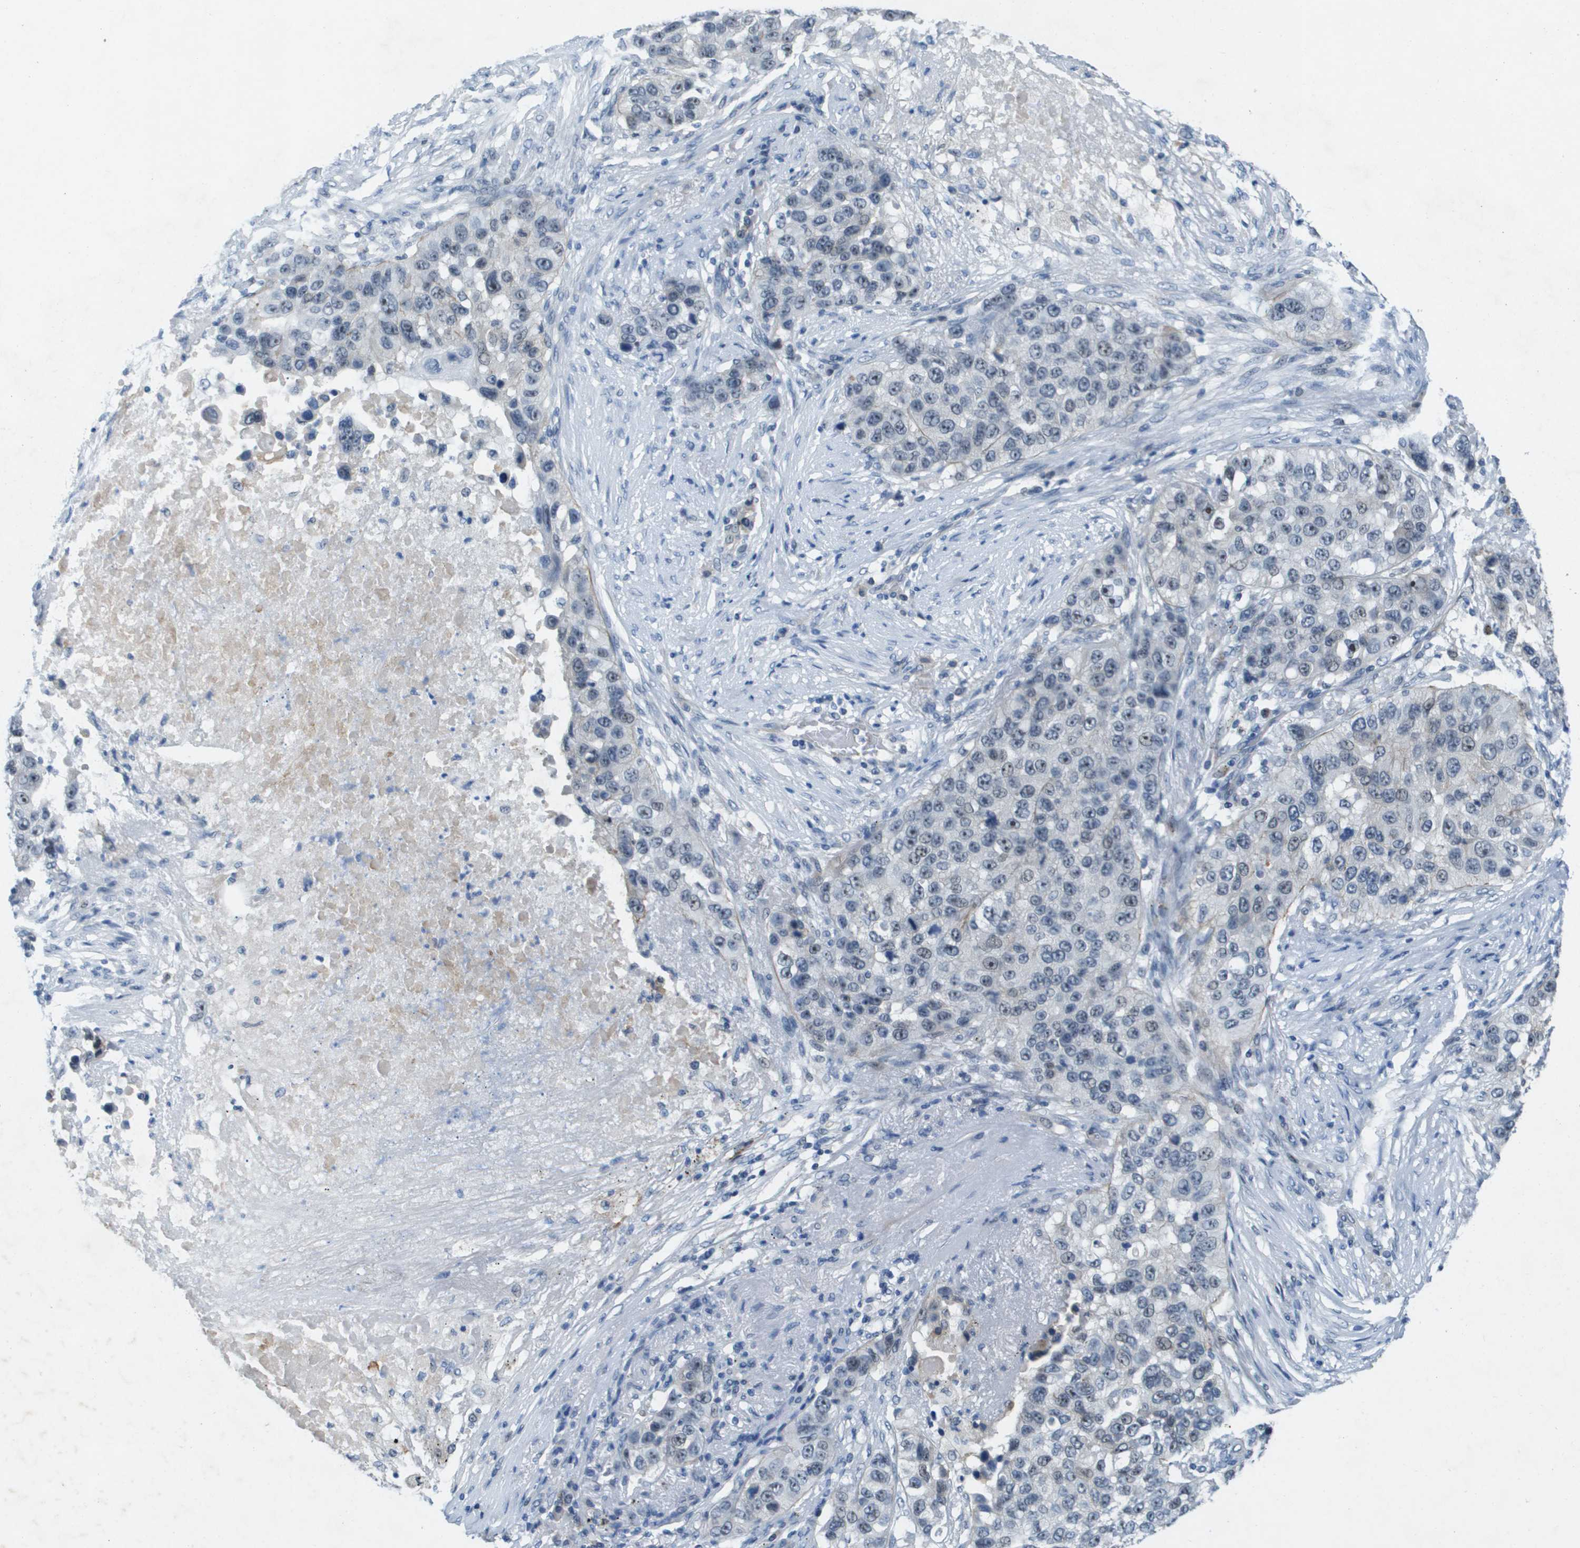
{"staining": {"intensity": "weak", "quantity": "<25%", "location": "cytoplasmic/membranous"}, "tissue": "lung cancer", "cell_type": "Tumor cells", "image_type": "cancer", "snomed": [{"axis": "morphology", "description": "Squamous cell carcinoma, NOS"}, {"axis": "topography", "description": "Lung"}], "caption": "DAB immunohistochemical staining of human squamous cell carcinoma (lung) demonstrates no significant staining in tumor cells.", "gene": "ITGA6", "patient": {"sex": "male", "age": 57}}